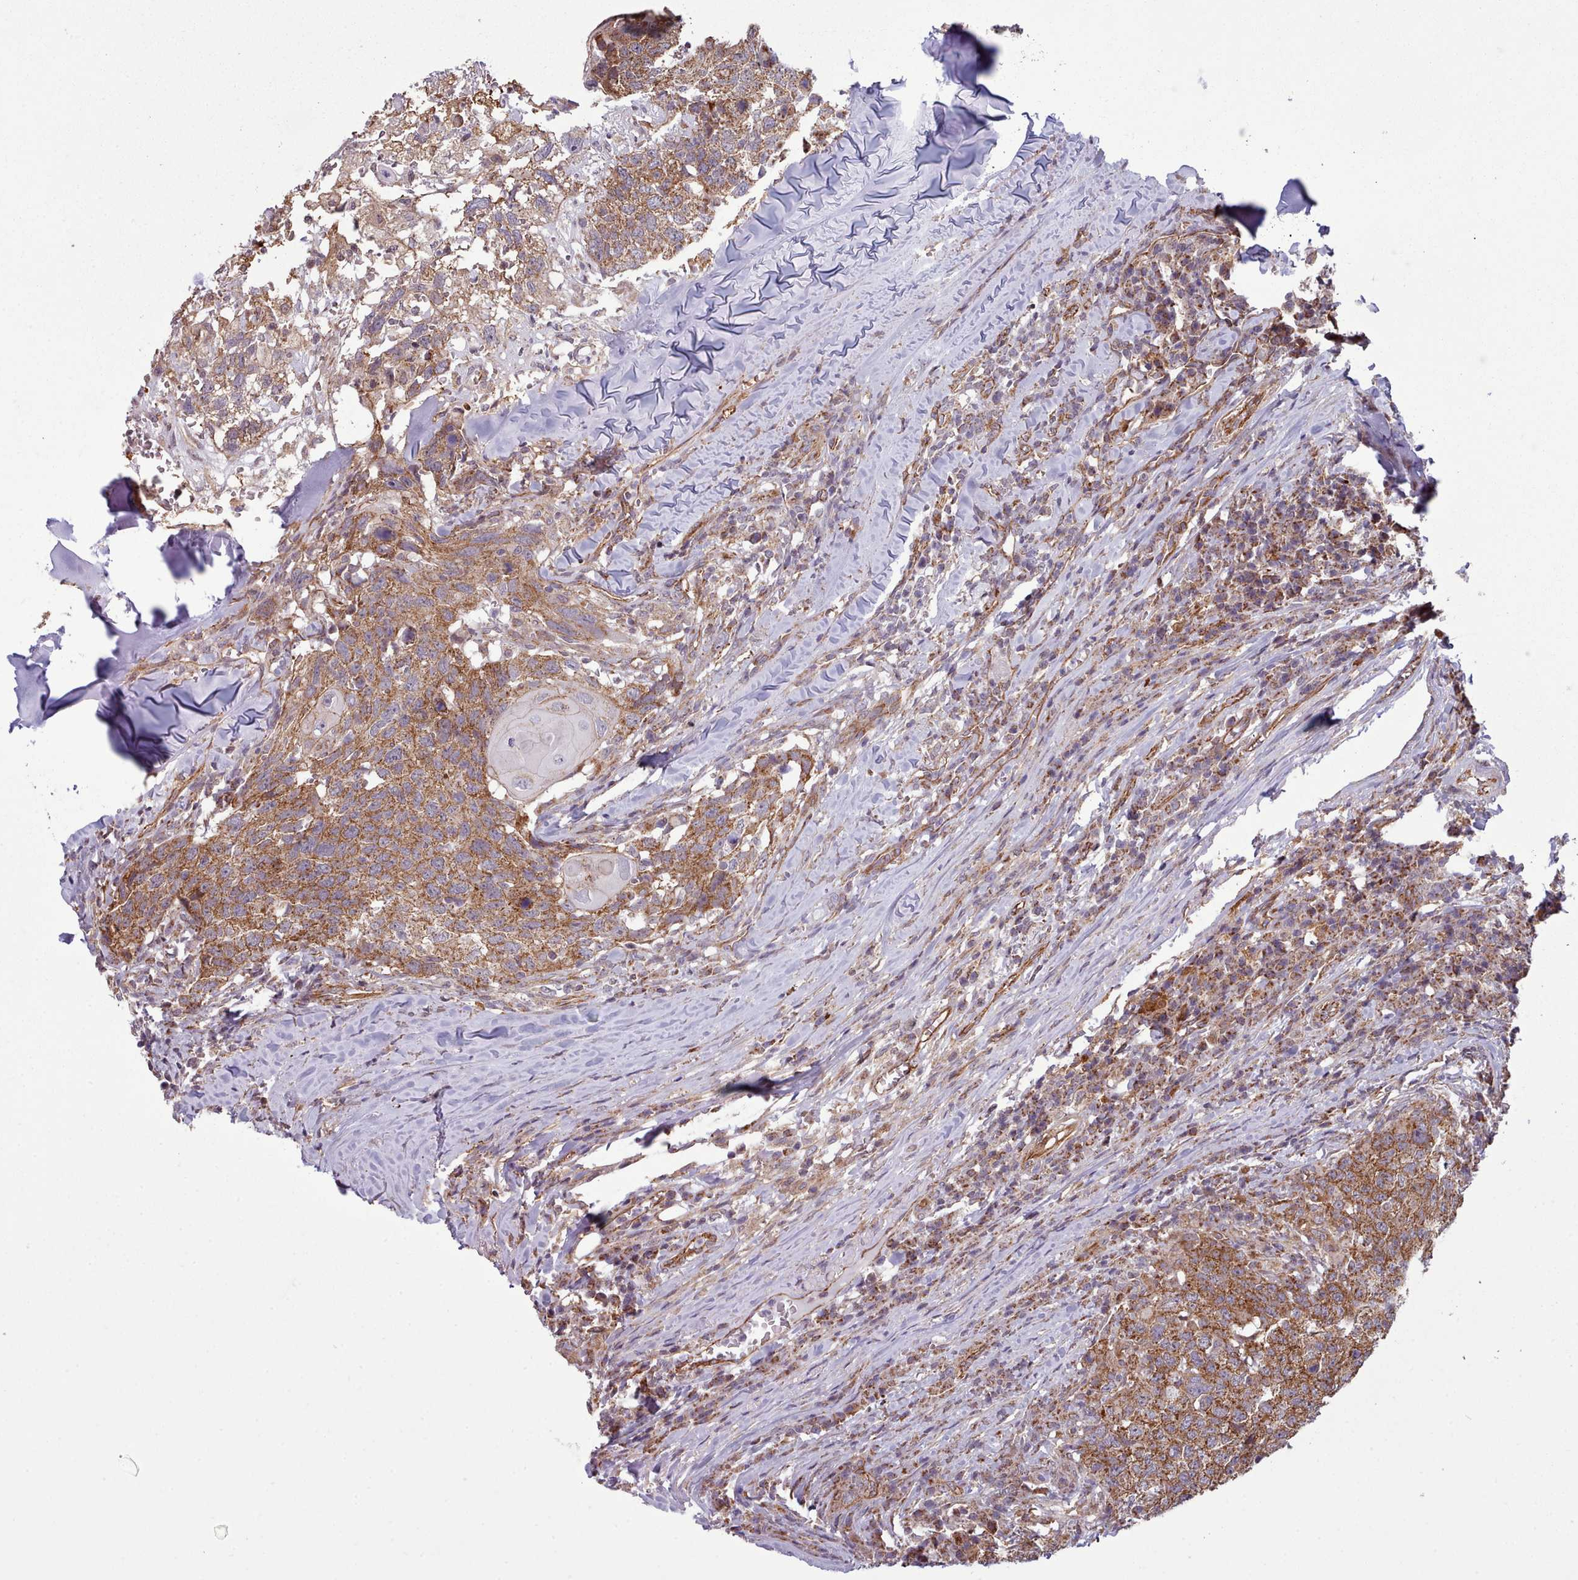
{"staining": {"intensity": "strong", "quantity": ">75%", "location": "cytoplasmic/membranous"}, "tissue": "head and neck cancer", "cell_type": "Tumor cells", "image_type": "cancer", "snomed": [{"axis": "morphology", "description": "Normal tissue, NOS"}, {"axis": "morphology", "description": "Squamous cell carcinoma, NOS"}, {"axis": "topography", "description": "Skeletal muscle"}, {"axis": "topography", "description": "Vascular tissue"}, {"axis": "topography", "description": "Peripheral nerve tissue"}, {"axis": "topography", "description": "Head-Neck"}], "caption": "Immunohistochemistry (DAB (3,3'-diaminobenzidine)) staining of head and neck cancer exhibits strong cytoplasmic/membranous protein staining in approximately >75% of tumor cells.", "gene": "MRPL46", "patient": {"sex": "male", "age": 66}}